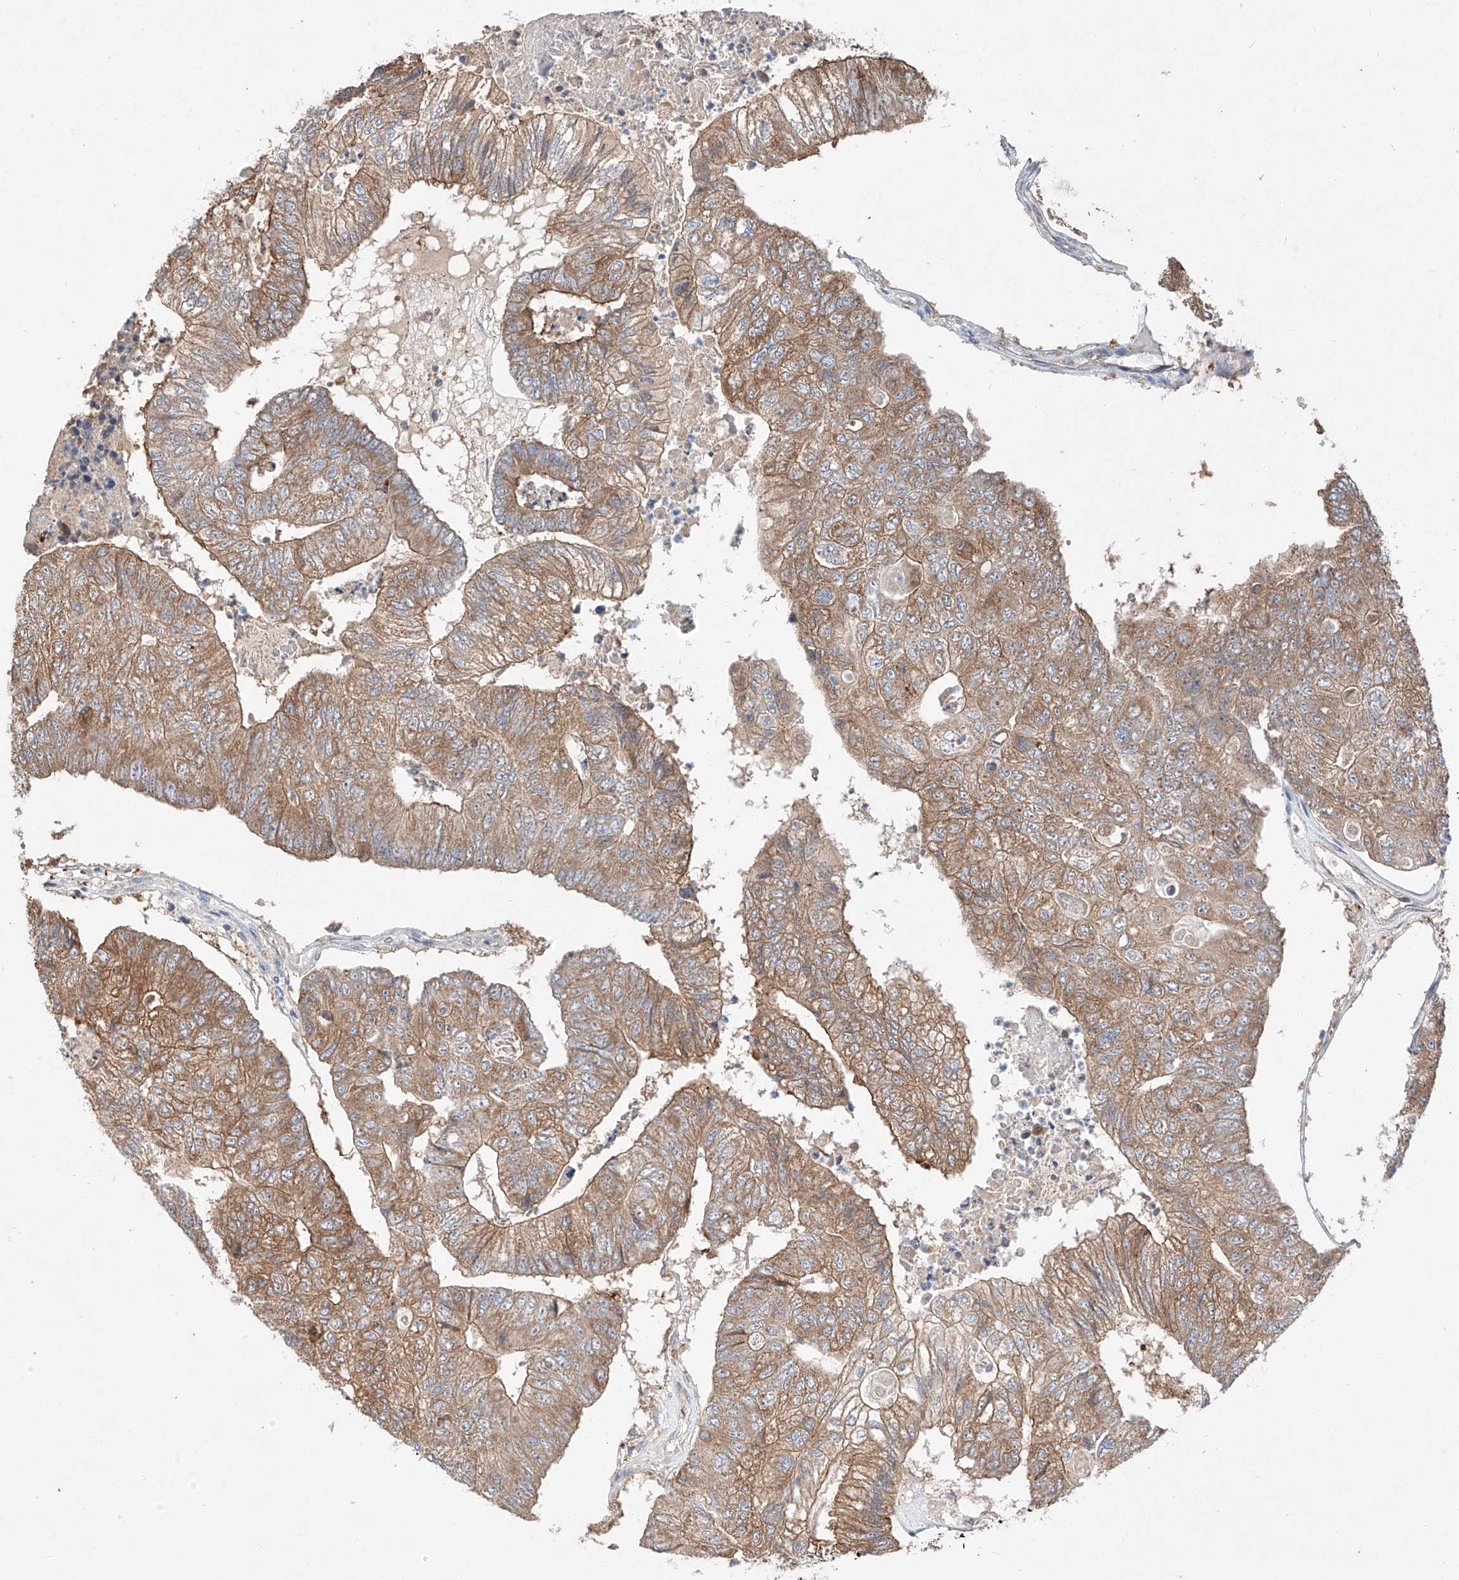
{"staining": {"intensity": "moderate", "quantity": ">75%", "location": "cytoplasmic/membranous"}, "tissue": "colorectal cancer", "cell_type": "Tumor cells", "image_type": "cancer", "snomed": [{"axis": "morphology", "description": "Adenocarcinoma, NOS"}, {"axis": "topography", "description": "Colon"}], "caption": "This micrograph displays immunohistochemistry (IHC) staining of colorectal cancer, with medium moderate cytoplasmic/membranous positivity in approximately >75% of tumor cells.", "gene": "RUSC1", "patient": {"sex": "female", "age": 67}}